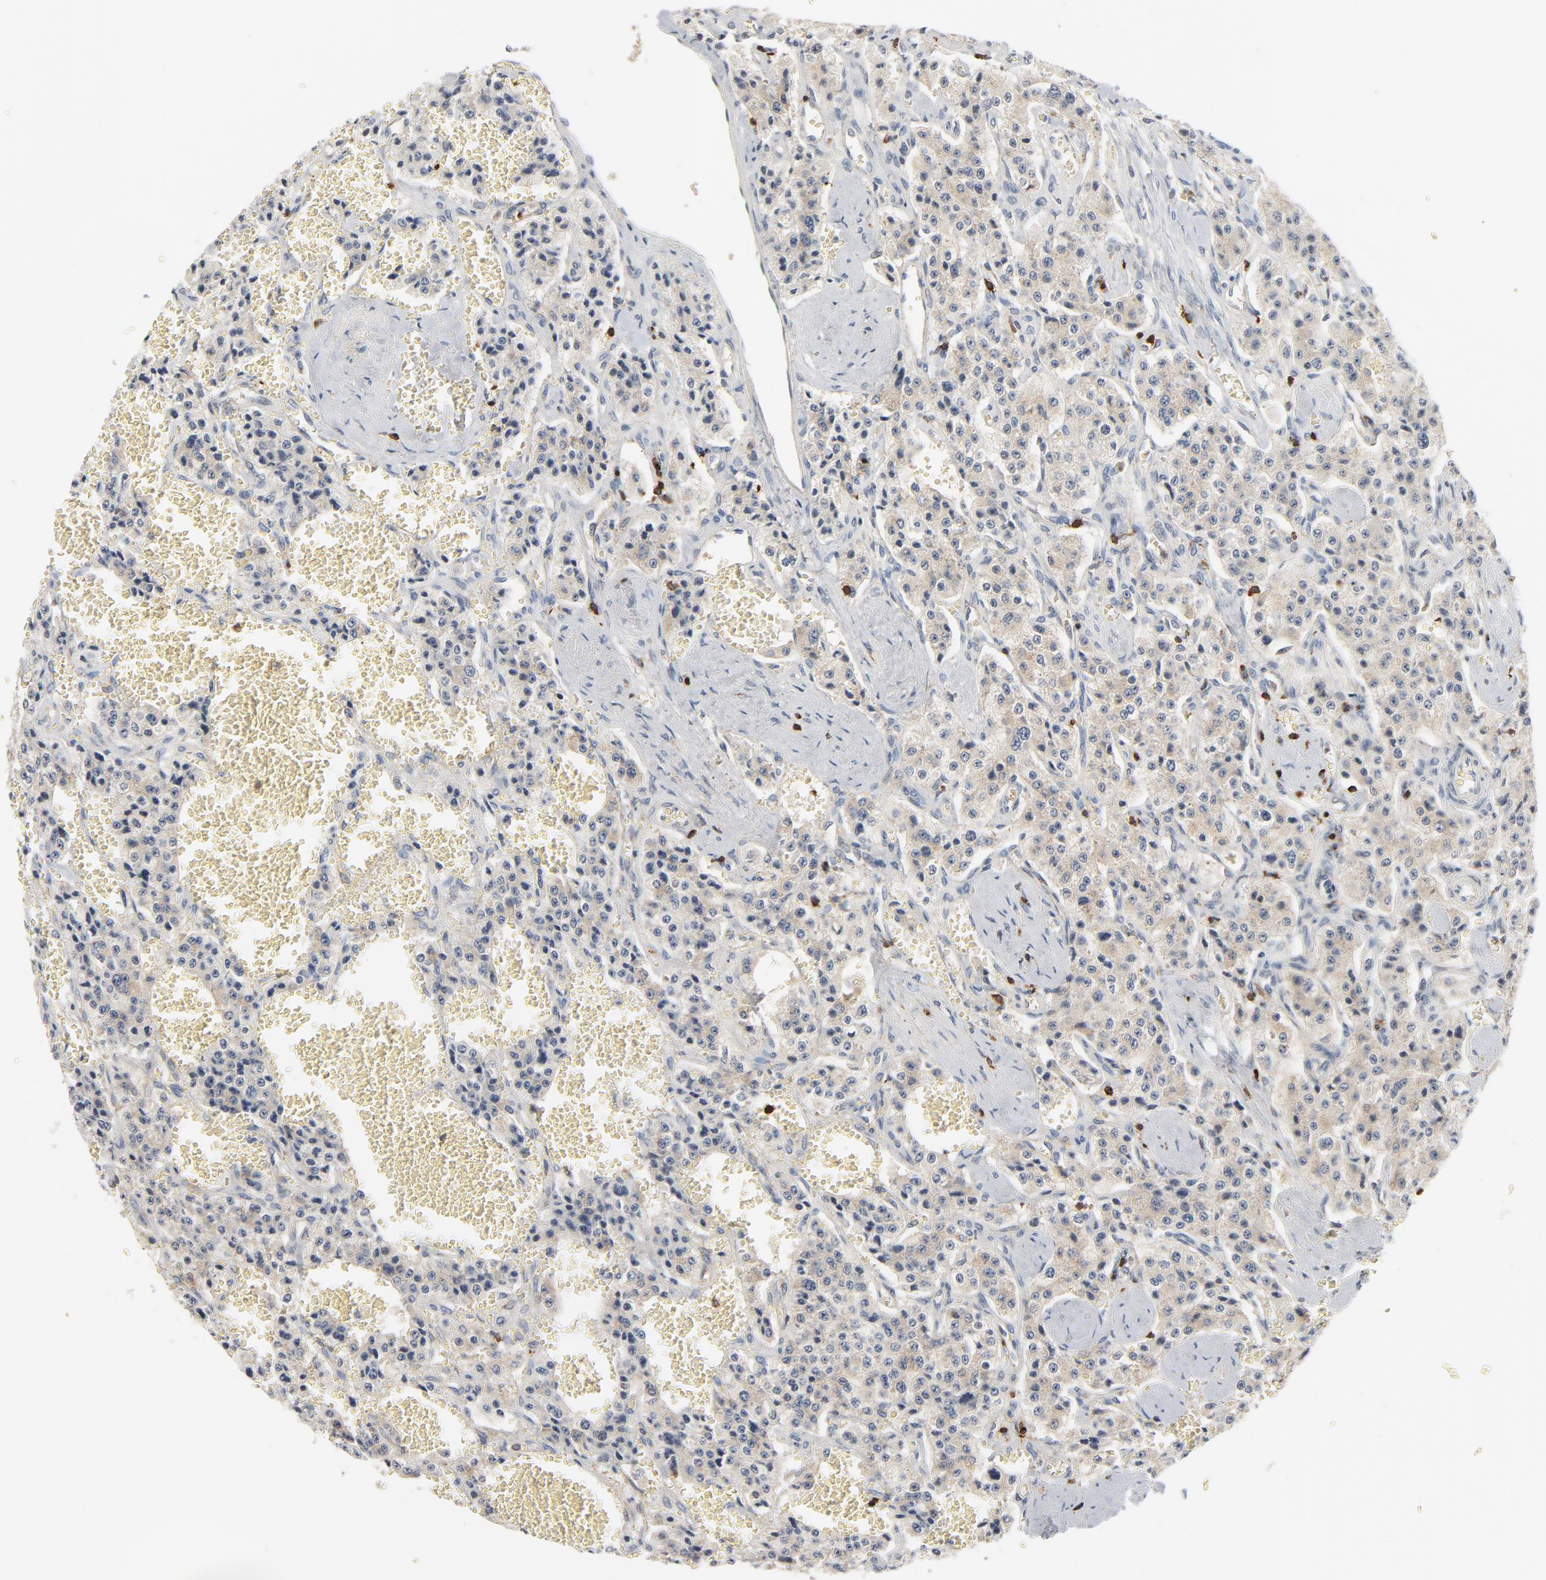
{"staining": {"intensity": "weak", "quantity": ">75%", "location": "cytoplasmic/membranous"}, "tissue": "carcinoid", "cell_type": "Tumor cells", "image_type": "cancer", "snomed": [{"axis": "morphology", "description": "Carcinoid, malignant, NOS"}, {"axis": "topography", "description": "Small intestine"}], "caption": "There is low levels of weak cytoplasmic/membranous expression in tumor cells of carcinoid, as demonstrated by immunohistochemical staining (brown color).", "gene": "SH3KBP1", "patient": {"sex": "male", "age": 52}}